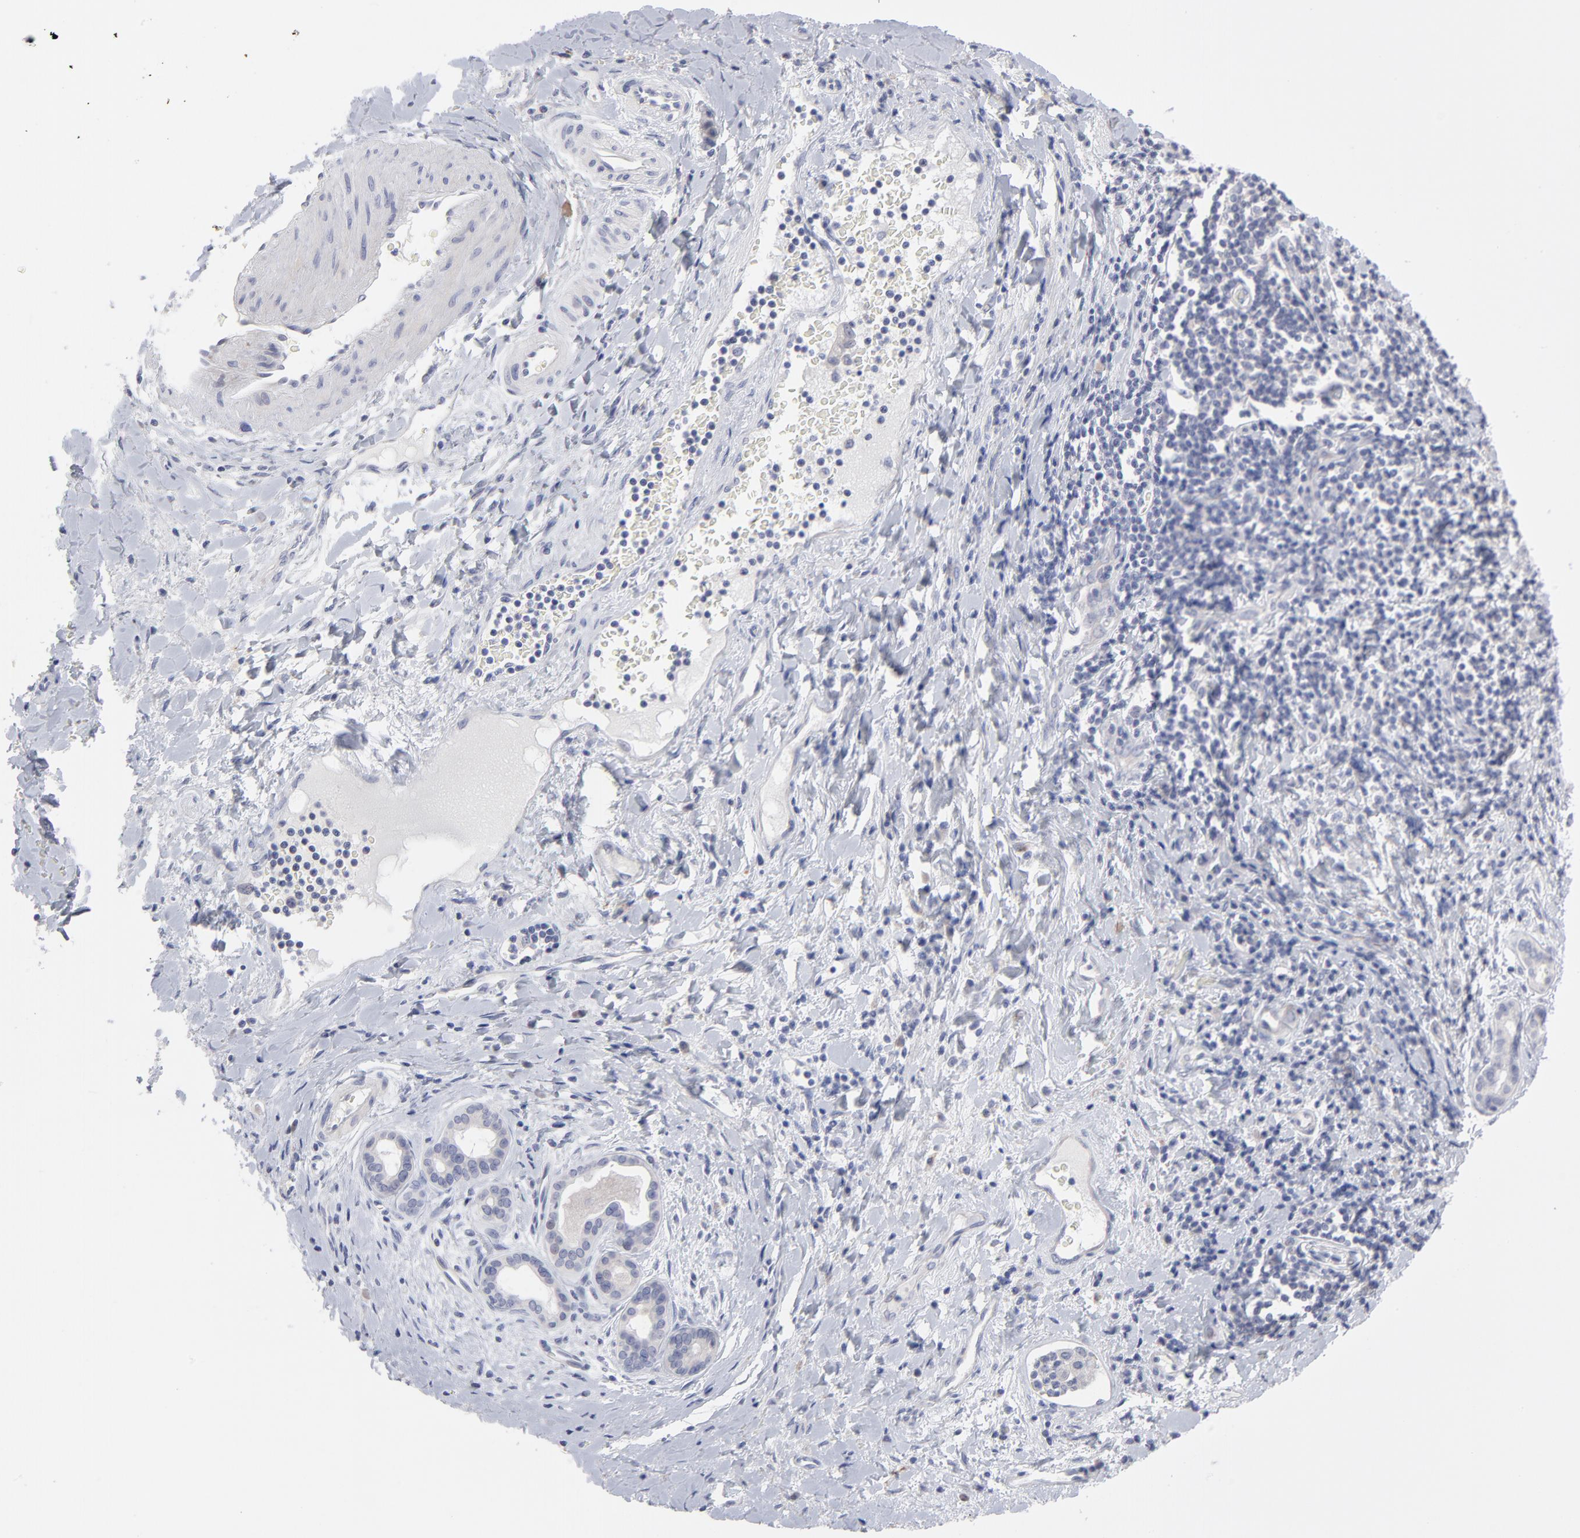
{"staining": {"intensity": "negative", "quantity": "none", "location": "none"}, "tissue": "liver cancer", "cell_type": "Tumor cells", "image_type": "cancer", "snomed": [{"axis": "morphology", "description": "Cholangiocarcinoma"}, {"axis": "topography", "description": "Liver"}], "caption": "Photomicrograph shows no significant protein staining in tumor cells of liver cancer. Nuclei are stained in blue.", "gene": "RPS24", "patient": {"sex": "male", "age": 57}}